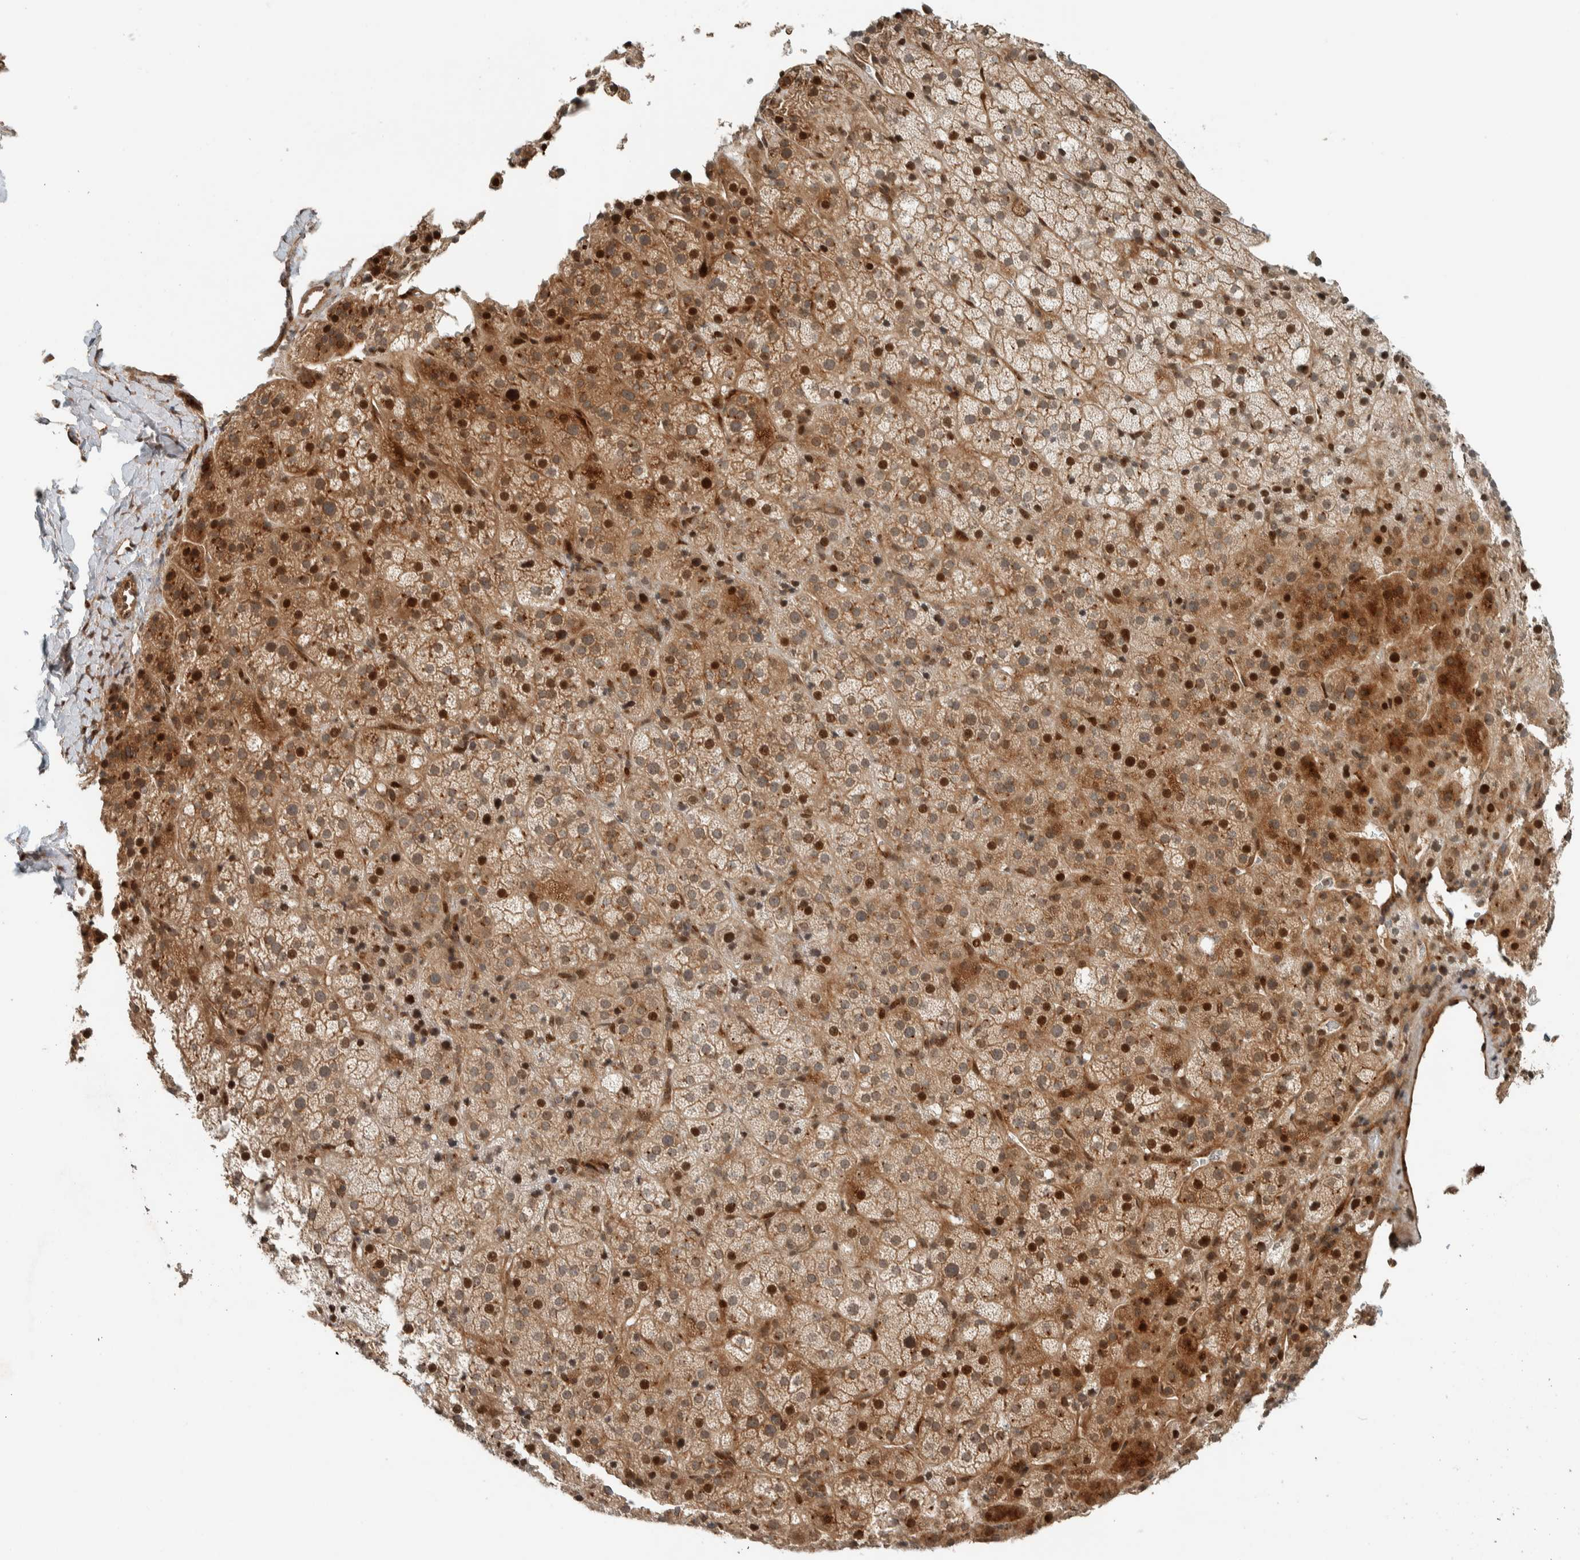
{"staining": {"intensity": "strong", "quantity": ">75%", "location": "cytoplasmic/membranous,nuclear"}, "tissue": "adrenal gland", "cell_type": "Glandular cells", "image_type": "normal", "snomed": [{"axis": "morphology", "description": "Normal tissue, NOS"}, {"axis": "topography", "description": "Adrenal gland"}], "caption": "Adrenal gland stained for a protein demonstrates strong cytoplasmic/membranous,nuclear positivity in glandular cells. (DAB (3,3'-diaminobenzidine) = brown stain, brightfield microscopy at high magnification).", "gene": "STXBP4", "patient": {"sex": "female", "age": 57}}